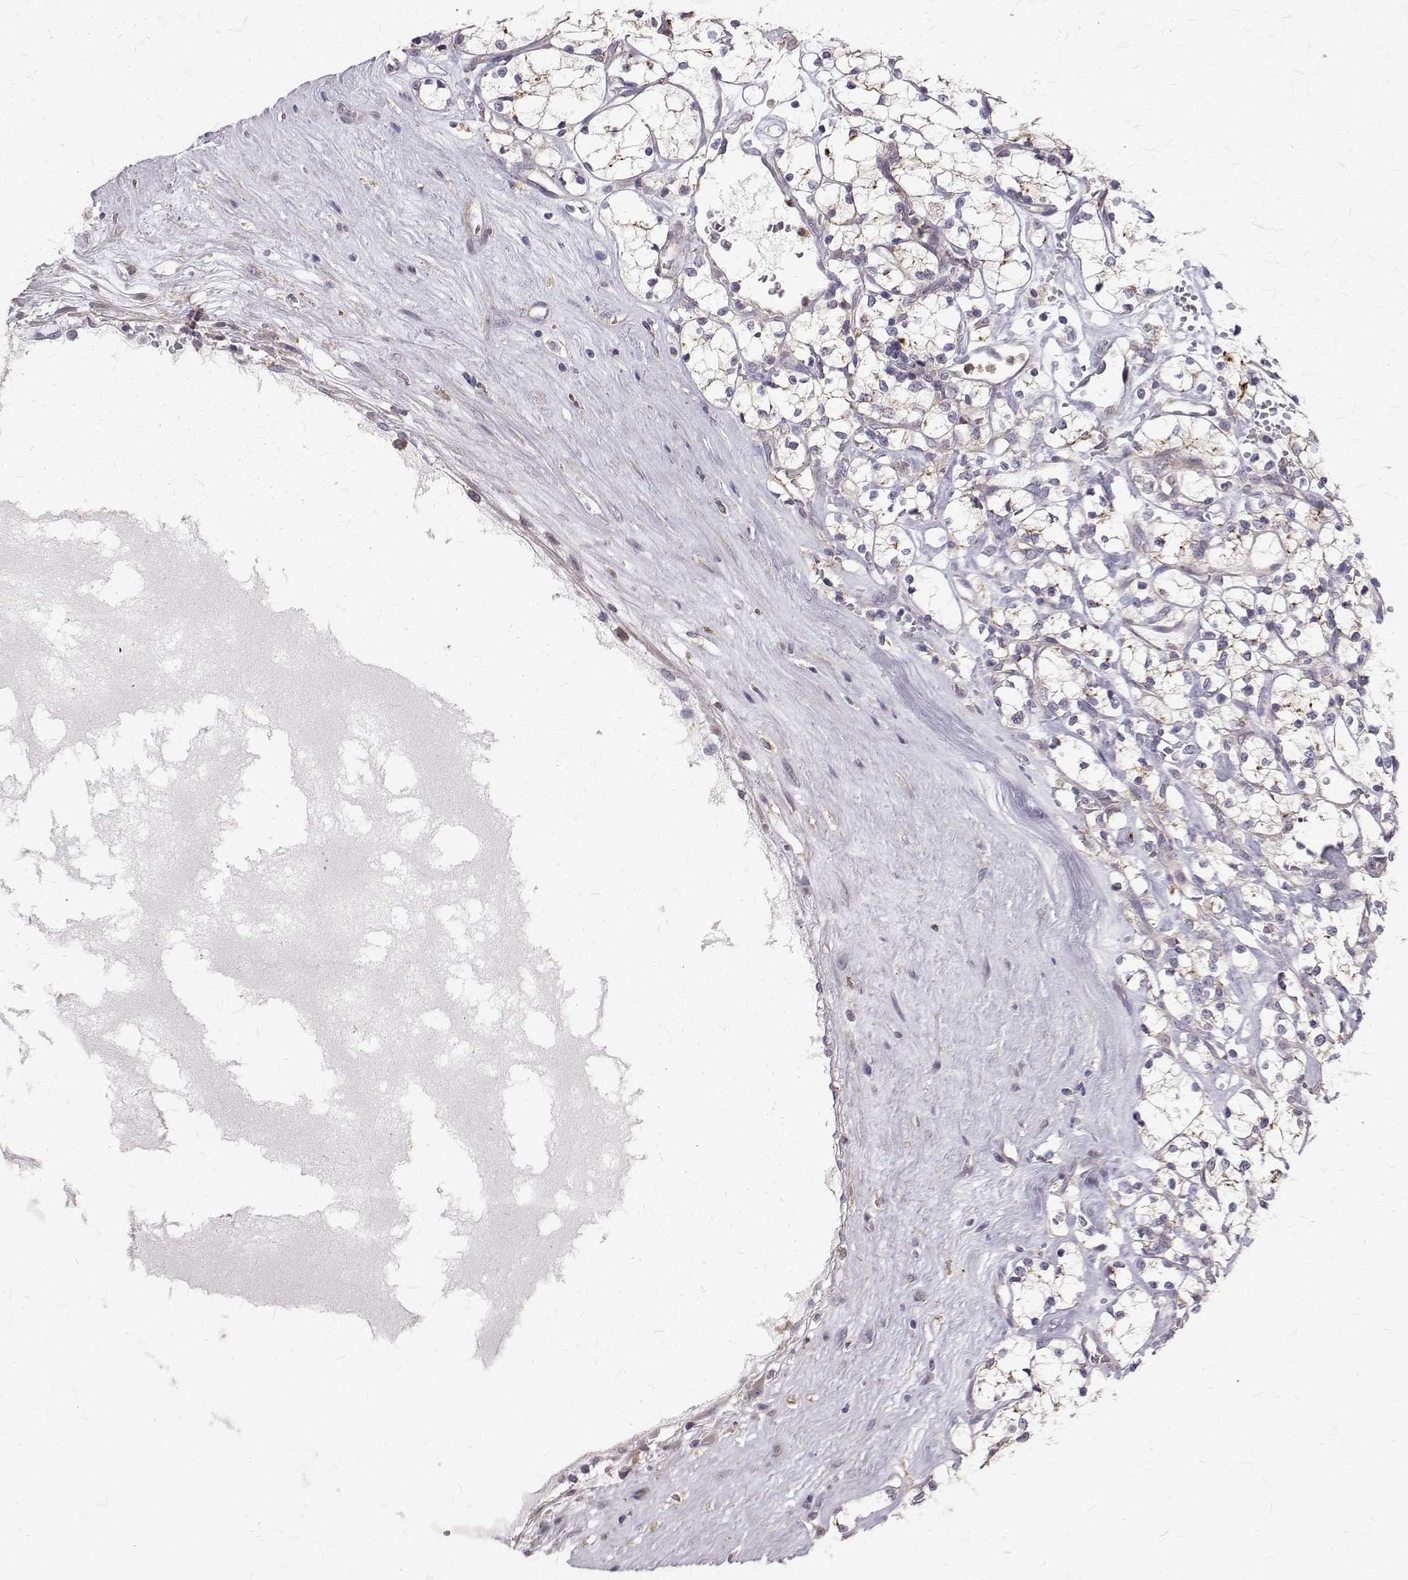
{"staining": {"intensity": "negative", "quantity": "none", "location": "none"}, "tissue": "renal cancer", "cell_type": "Tumor cells", "image_type": "cancer", "snomed": [{"axis": "morphology", "description": "Adenocarcinoma, NOS"}, {"axis": "topography", "description": "Kidney"}], "caption": "High power microscopy histopathology image of an immunohistochemistry histopathology image of adenocarcinoma (renal), revealing no significant expression in tumor cells. (DAB (3,3'-diaminobenzidine) immunohistochemistry (IHC), high magnification).", "gene": "CCDC89", "patient": {"sex": "female", "age": 69}}